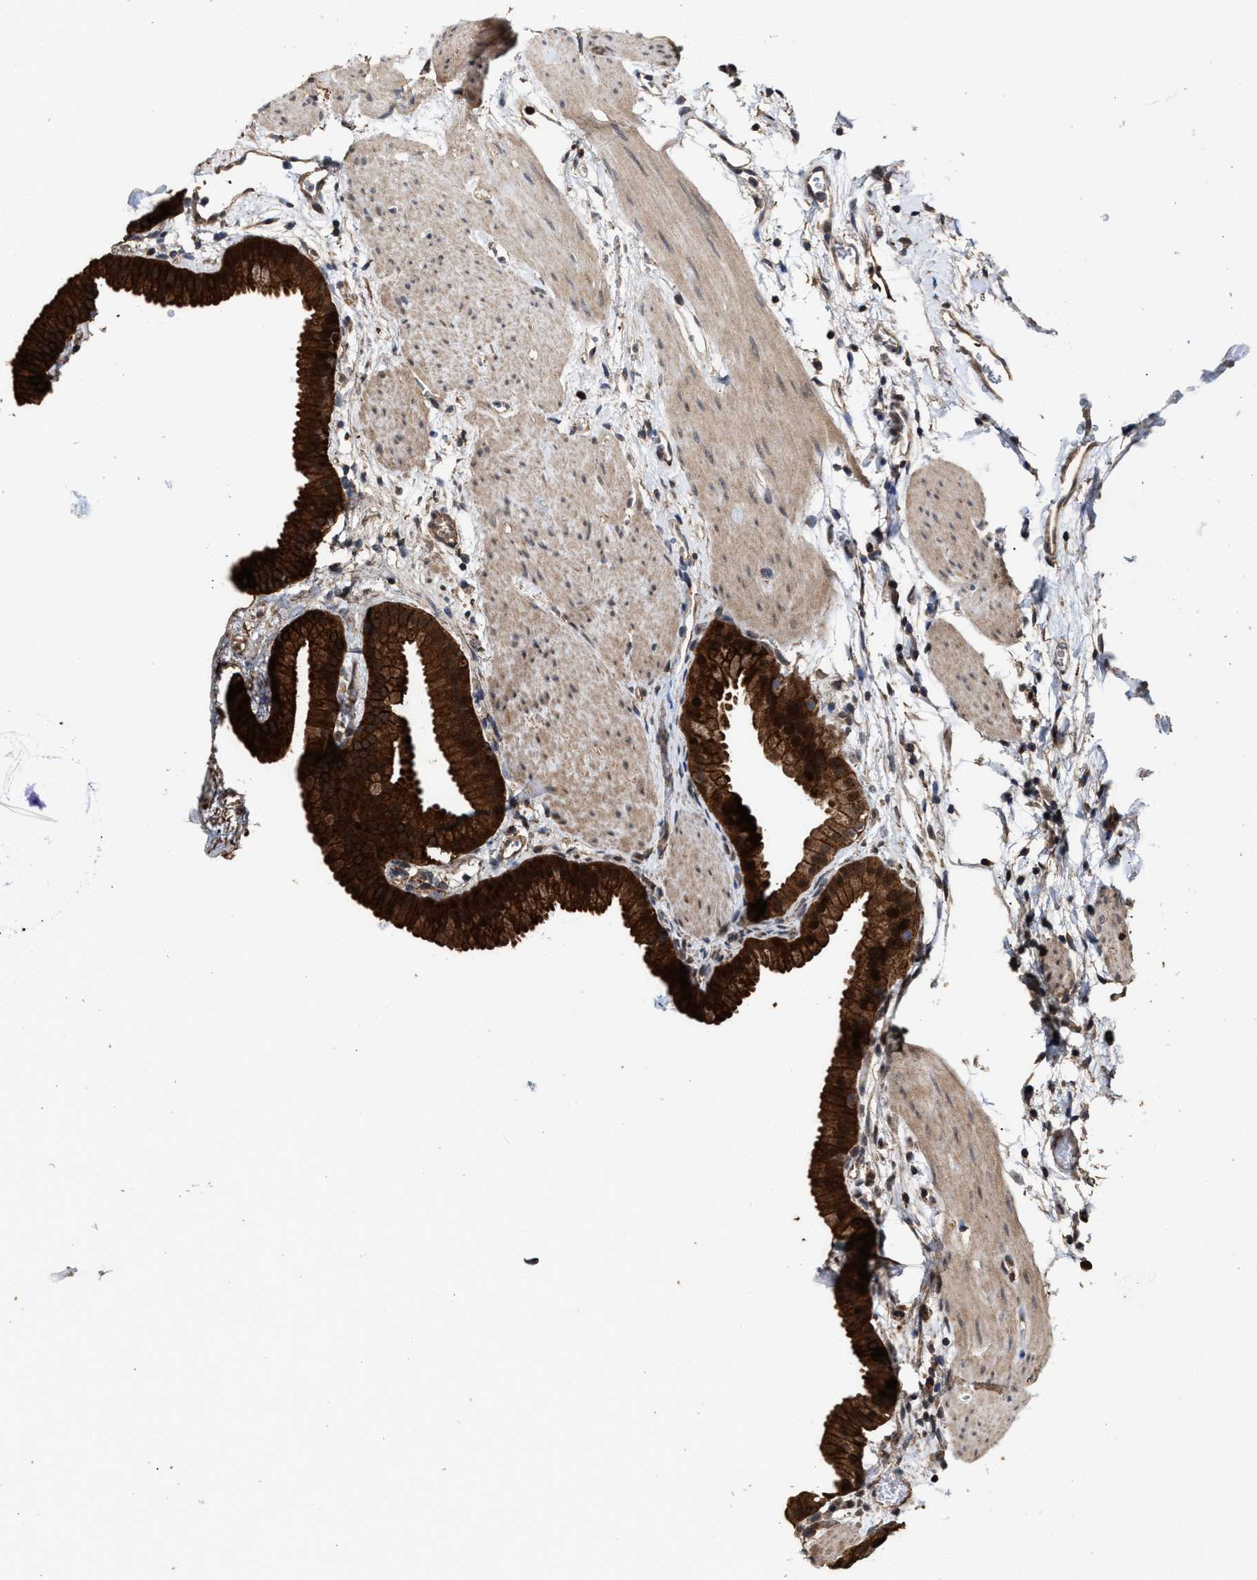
{"staining": {"intensity": "strong", "quantity": ">75%", "location": "cytoplasmic/membranous,nuclear"}, "tissue": "gallbladder", "cell_type": "Glandular cells", "image_type": "normal", "snomed": [{"axis": "morphology", "description": "Normal tissue, NOS"}, {"axis": "topography", "description": "Gallbladder"}], "caption": "The photomicrograph reveals staining of normal gallbladder, revealing strong cytoplasmic/membranous,nuclear protein positivity (brown color) within glandular cells. (DAB (3,3'-diaminobenzidine) IHC, brown staining for protein, blue staining for nuclei).", "gene": "ZNHIT6", "patient": {"sex": "female", "age": 64}}